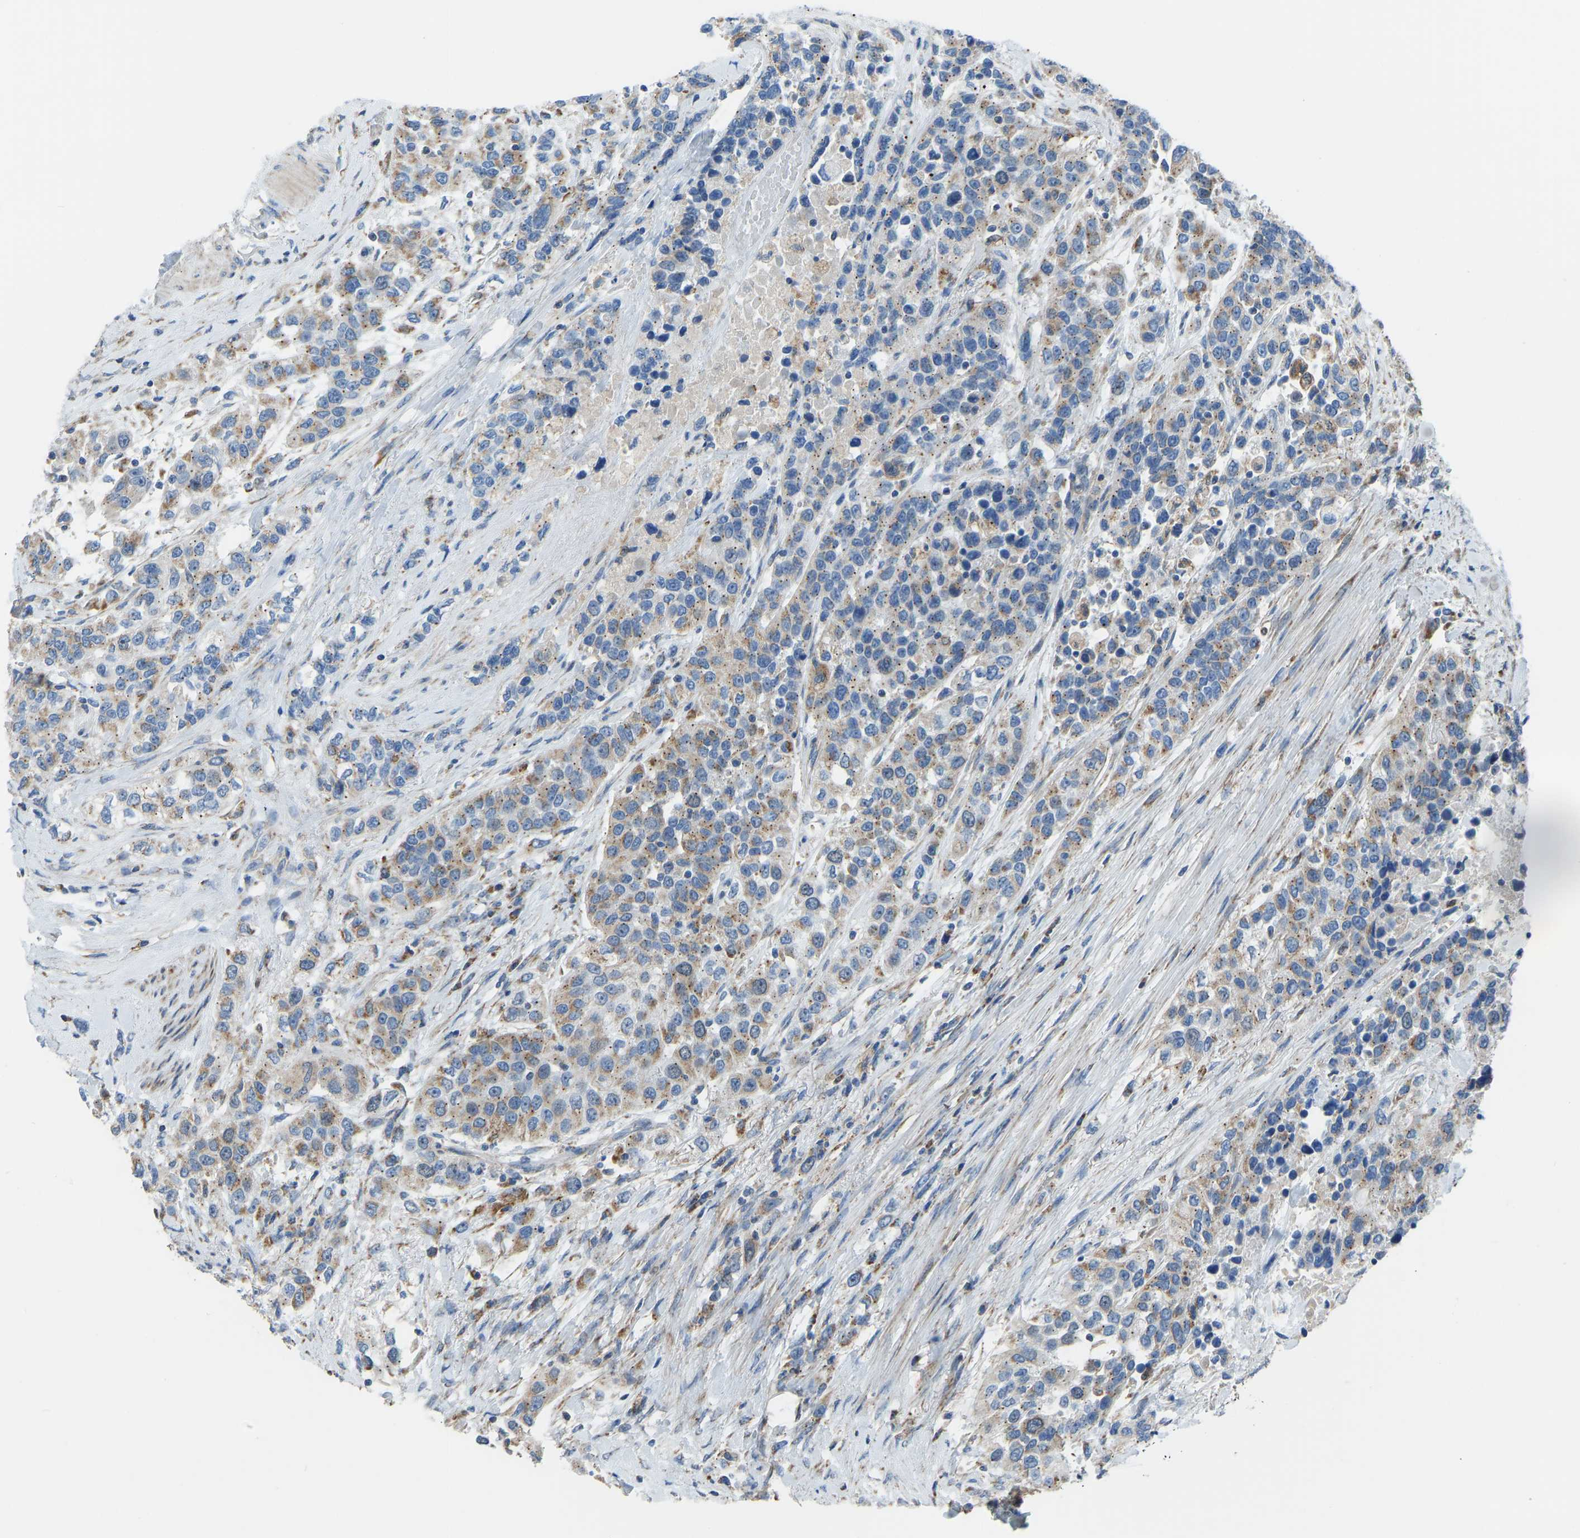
{"staining": {"intensity": "moderate", "quantity": ">75%", "location": "cytoplasmic/membranous"}, "tissue": "urothelial cancer", "cell_type": "Tumor cells", "image_type": "cancer", "snomed": [{"axis": "morphology", "description": "Urothelial carcinoma, High grade"}, {"axis": "topography", "description": "Urinary bladder"}], "caption": "The micrograph displays a brown stain indicating the presence of a protein in the cytoplasmic/membranous of tumor cells in urothelial cancer. The protein is stained brown, and the nuclei are stained in blue (DAB IHC with brightfield microscopy, high magnification).", "gene": "SMIM20", "patient": {"sex": "female", "age": 80}}